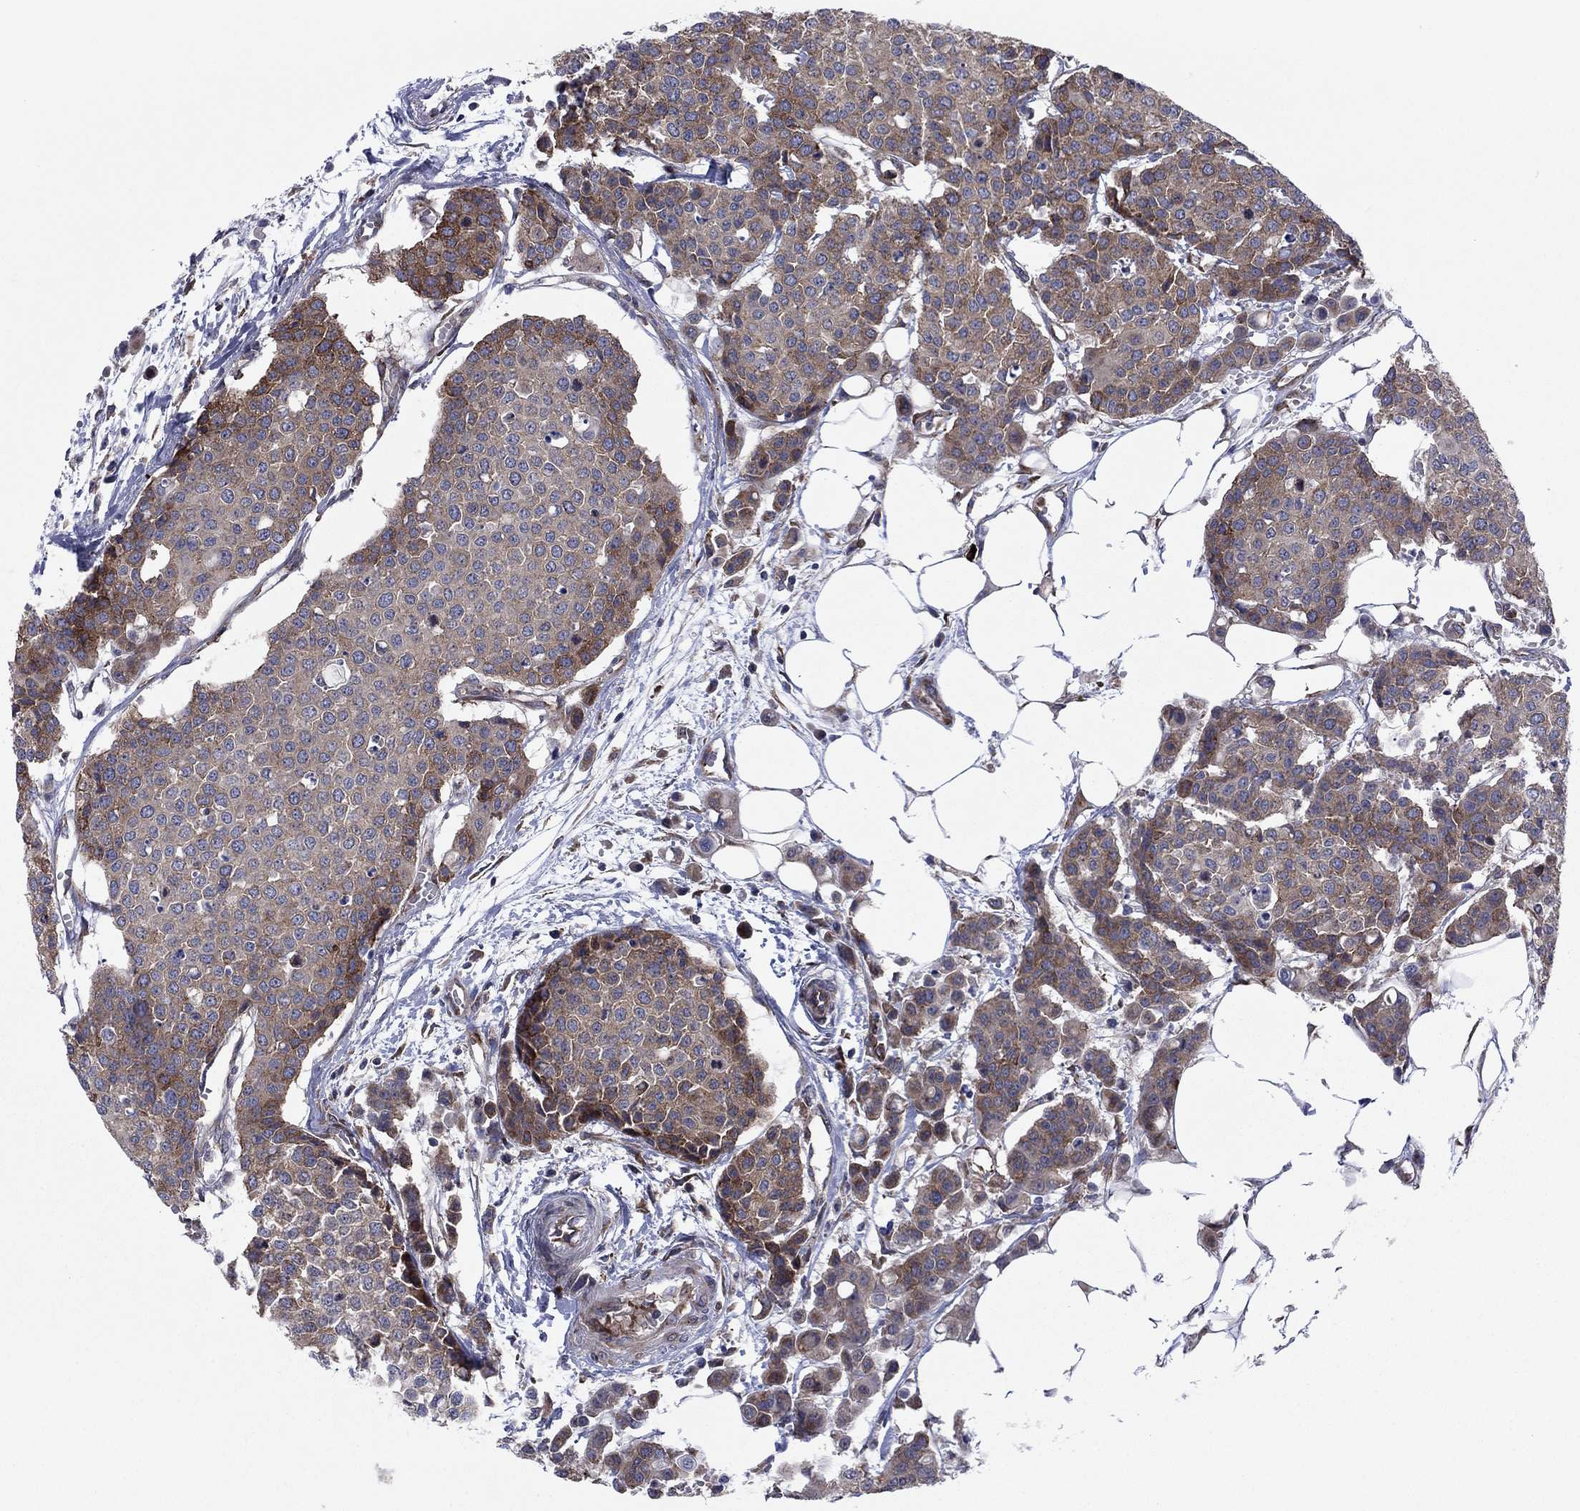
{"staining": {"intensity": "moderate", "quantity": "25%-75%", "location": "cytoplasmic/membranous"}, "tissue": "carcinoid", "cell_type": "Tumor cells", "image_type": "cancer", "snomed": [{"axis": "morphology", "description": "Carcinoid, malignant, NOS"}, {"axis": "topography", "description": "Colon"}], "caption": "Immunohistochemistry (IHC) histopathology image of neoplastic tissue: carcinoid stained using IHC reveals medium levels of moderate protein expression localized specifically in the cytoplasmic/membranous of tumor cells, appearing as a cytoplasmic/membranous brown color.", "gene": "GPR155", "patient": {"sex": "male", "age": 81}}